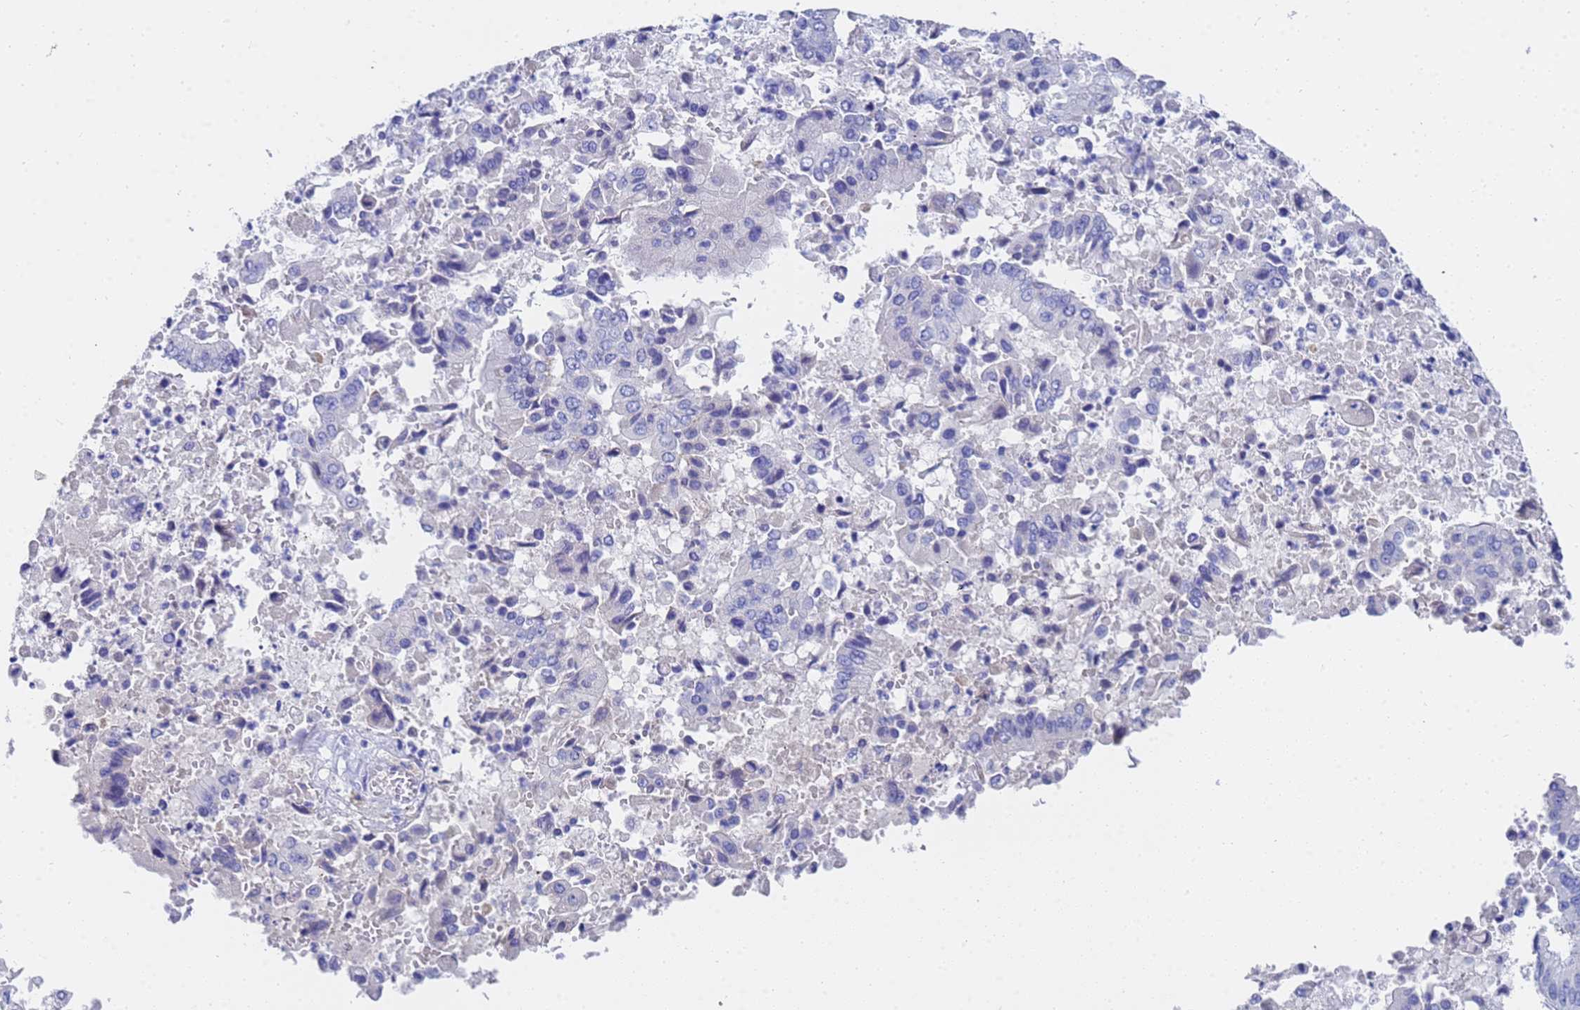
{"staining": {"intensity": "negative", "quantity": "none", "location": "none"}, "tissue": "pancreatic cancer", "cell_type": "Tumor cells", "image_type": "cancer", "snomed": [{"axis": "morphology", "description": "Adenocarcinoma, NOS"}, {"axis": "topography", "description": "Pancreas"}], "caption": "Pancreatic cancer (adenocarcinoma) was stained to show a protein in brown. There is no significant expression in tumor cells.", "gene": "C2orf72", "patient": {"sex": "female", "age": 77}}